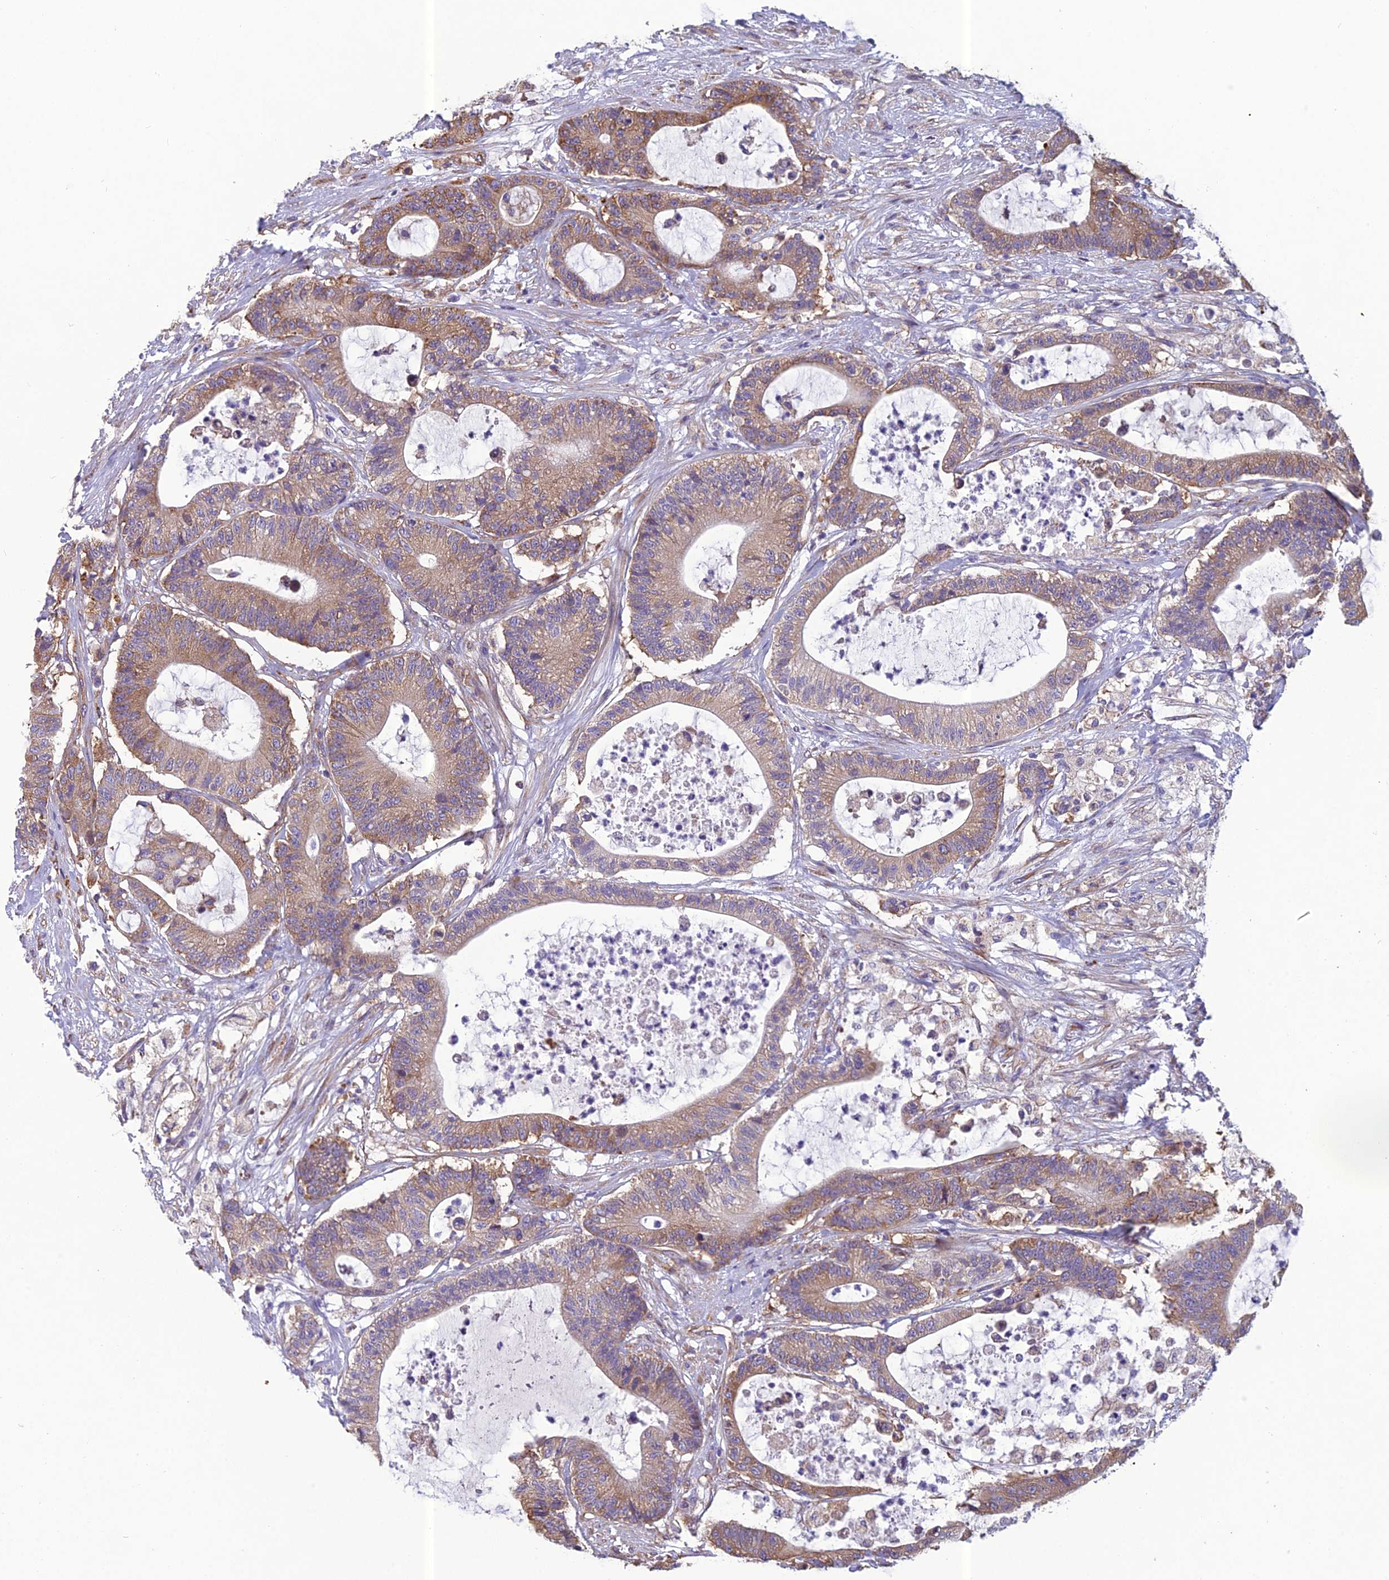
{"staining": {"intensity": "moderate", "quantity": ">75%", "location": "cytoplasmic/membranous"}, "tissue": "colorectal cancer", "cell_type": "Tumor cells", "image_type": "cancer", "snomed": [{"axis": "morphology", "description": "Adenocarcinoma, NOS"}, {"axis": "topography", "description": "Colon"}], "caption": "Colorectal cancer tissue shows moderate cytoplasmic/membranous positivity in approximately >75% of tumor cells, visualized by immunohistochemistry.", "gene": "SPDL1", "patient": {"sex": "female", "age": 84}}